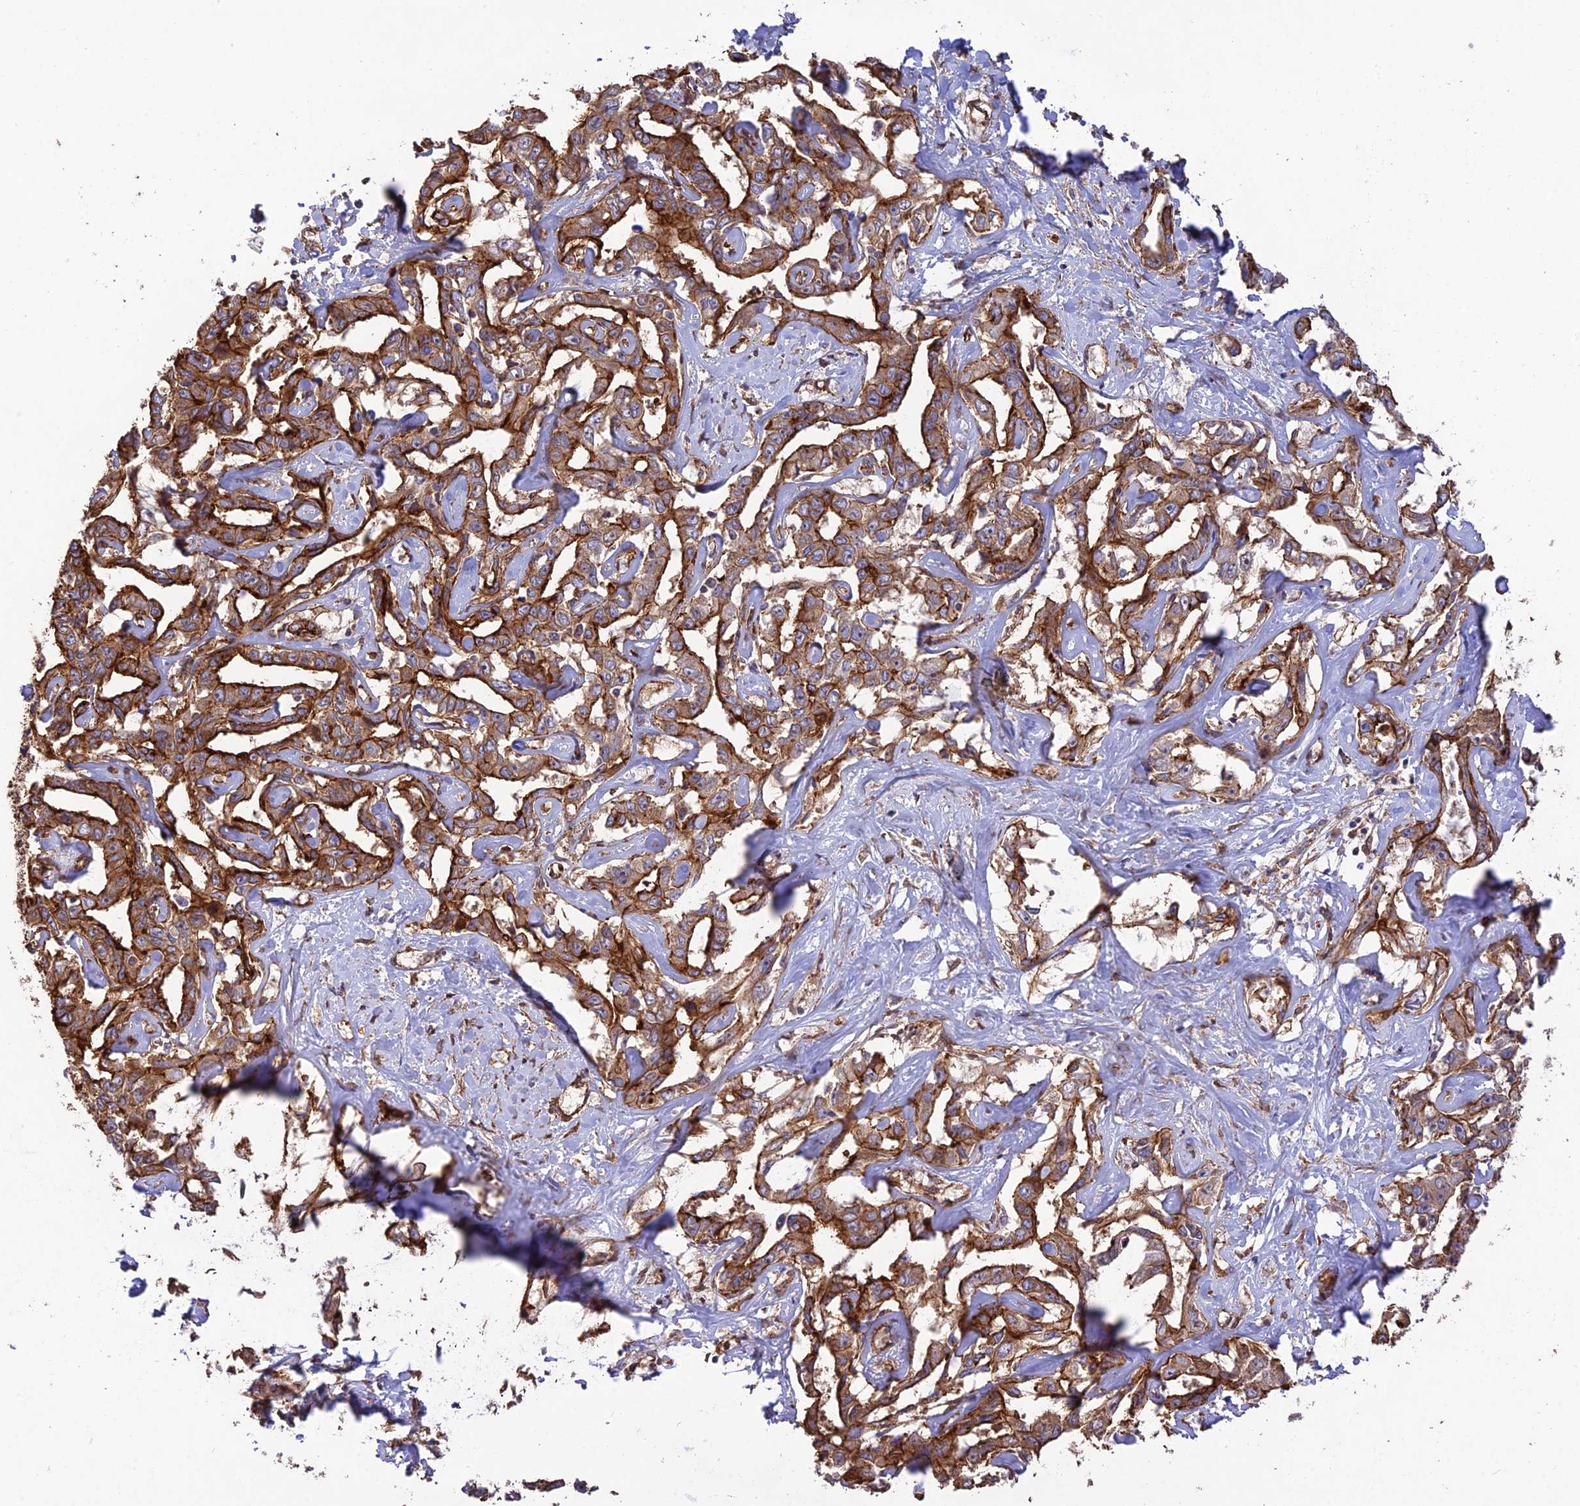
{"staining": {"intensity": "strong", "quantity": ">75%", "location": "cytoplasmic/membranous"}, "tissue": "liver cancer", "cell_type": "Tumor cells", "image_type": "cancer", "snomed": [{"axis": "morphology", "description": "Cholangiocarcinoma"}, {"axis": "topography", "description": "Liver"}], "caption": "Protein analysis of cholangiocarcinoma (liver) tissue displays strong cytoplasmic/membranous positivity in approximately >75% of tumor cells. (IHC, brightfield microscopy, high magnification).", "gene": "HOMER2", "patient": {"sex": "male", "age": 59}}